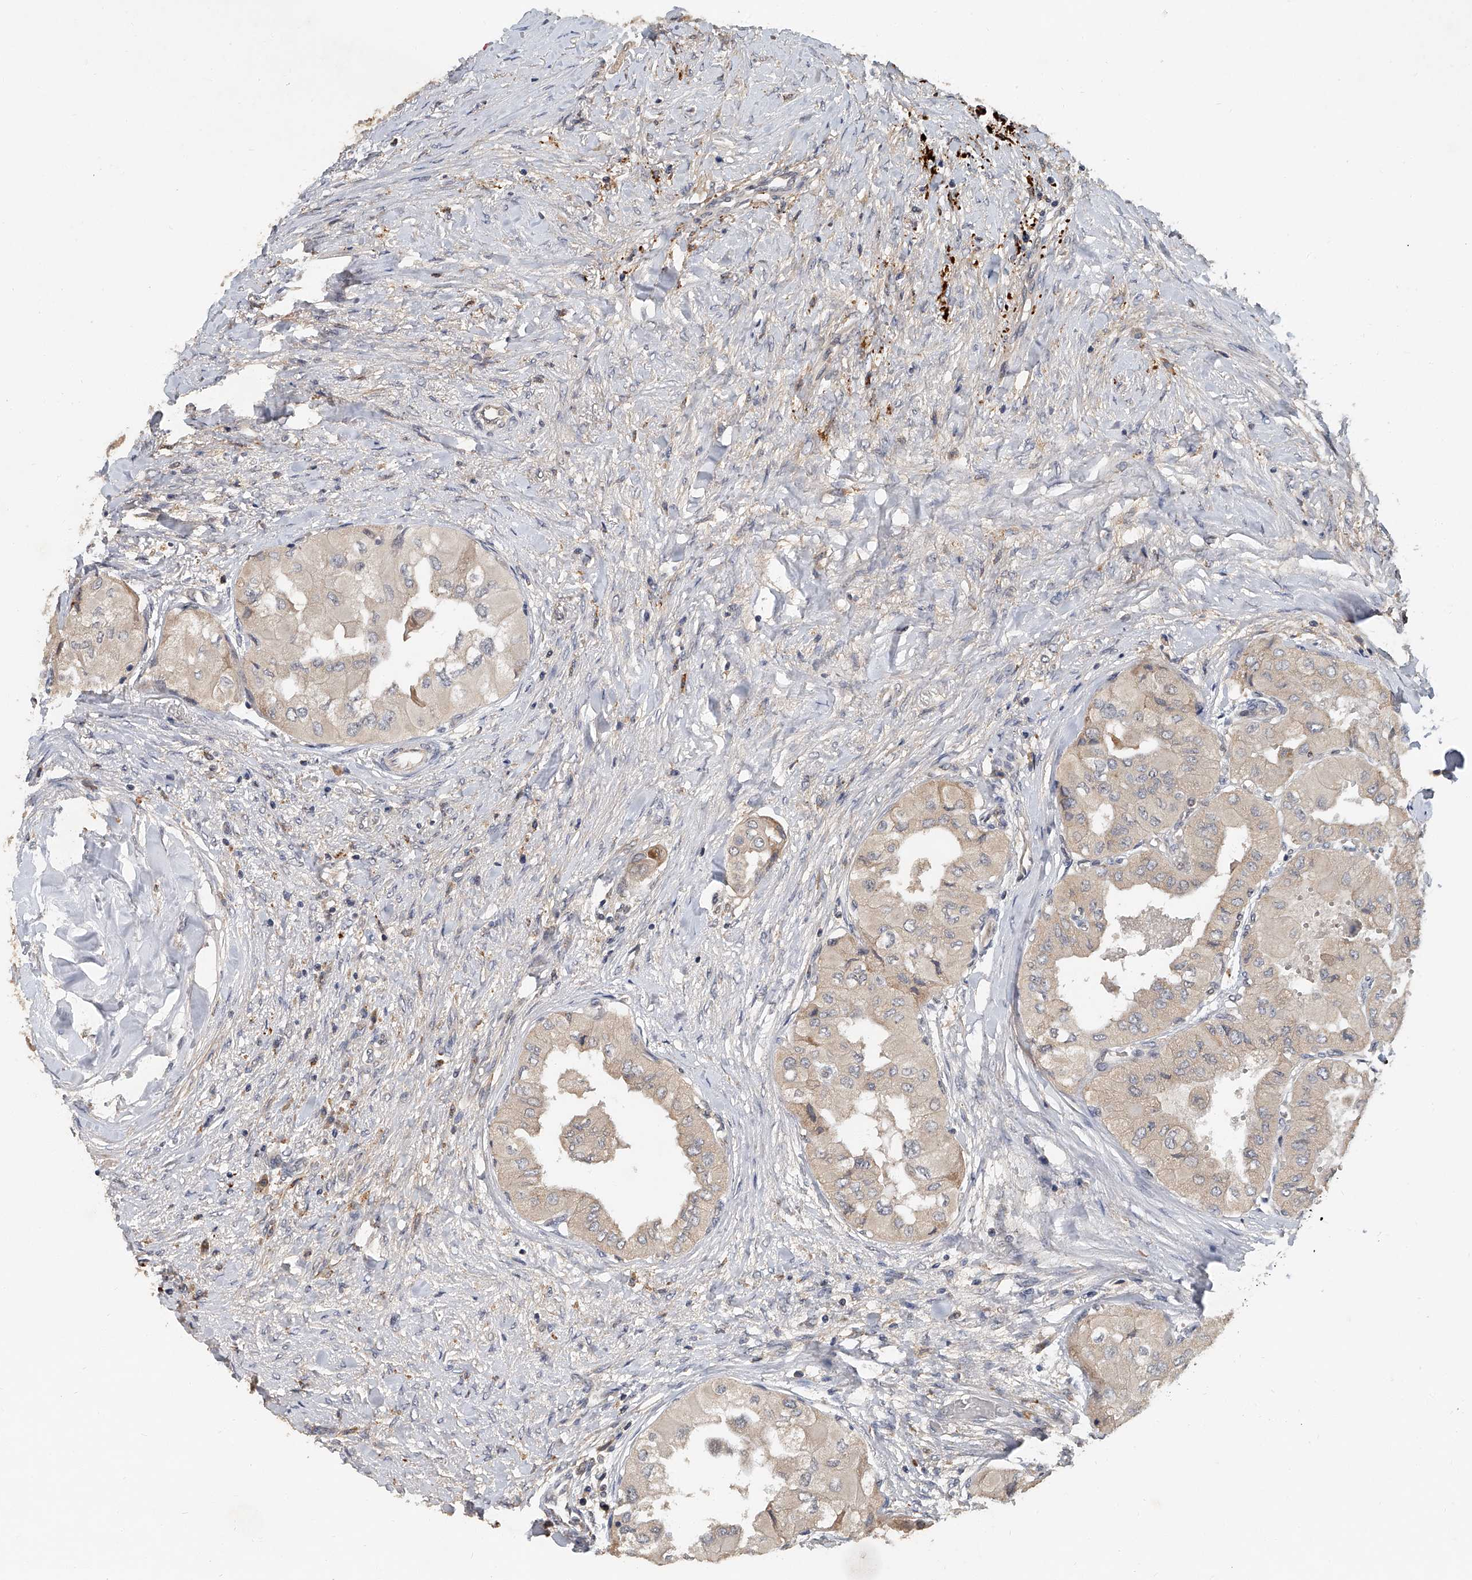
{"staining": {"intensity": "weak", "quantity": "<25%", "location": "cytoplasmic/membranous"}, "tissue": "thyroid cancer", "cell_type": "Tumor cells", "image_type": "cancer", "snomed": [{"axis": "morphology", "description": "Papillary adenocarcinoma, NOS"}, {"axis": "topography", "description": "Thyroid gland"}], "caption": "Immunohistochemistry (IHC) of thyroid cancer (papillary adenocarcinoma) displays no expression in tumor cells.", "gene": "JAG2", "patient": {"sex": "female", "age": 59}}